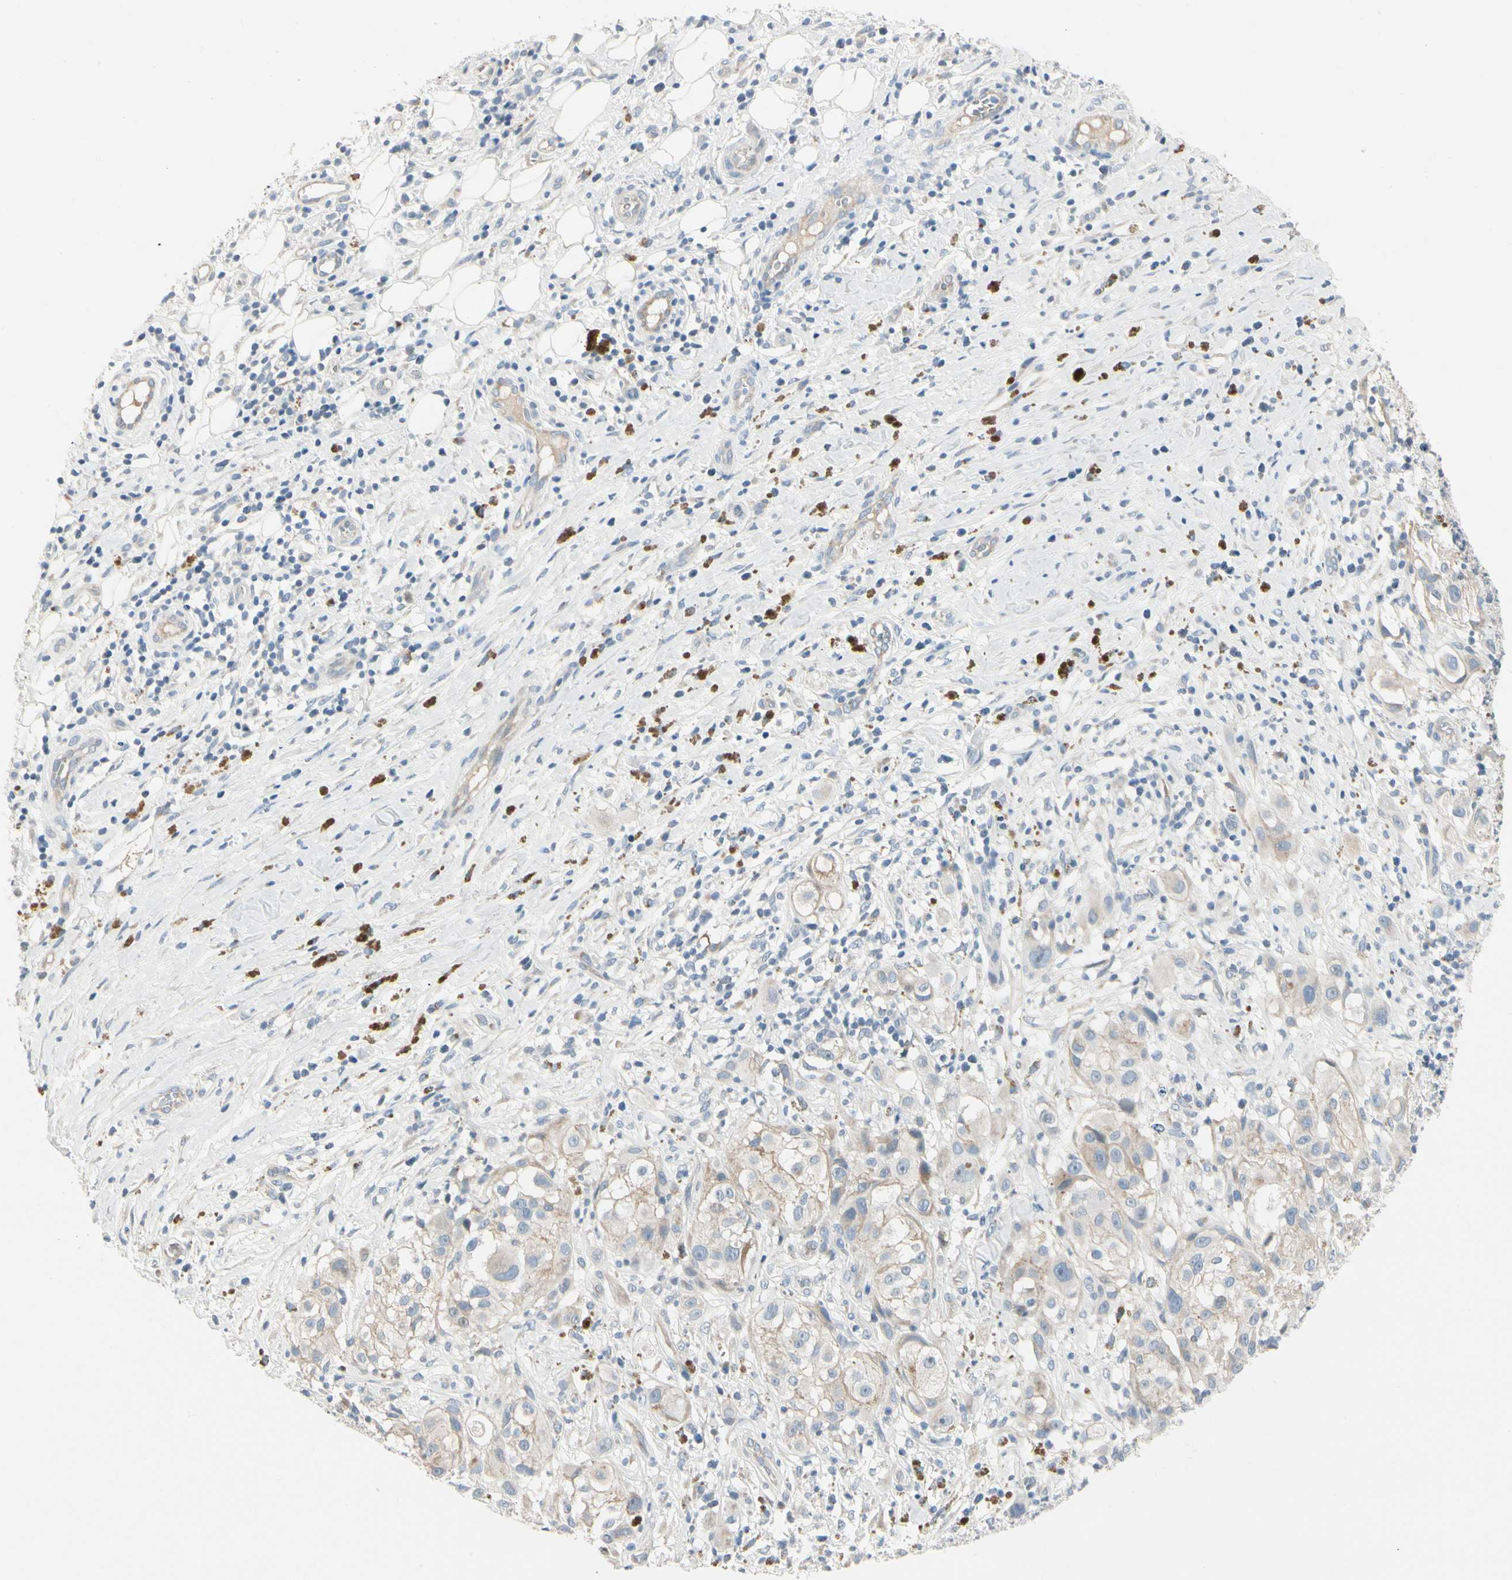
{"staining": {"intensity": "weak", "quantity": "25%-75%", "location": "cytoplasmic/membranous"}, "tissue": "melanoma", "cell_type": "Tumor cells", "image_type": "cancer", "snomed": [{"axis": "morphology", "description": "Necrosis, NOS"}, {"axis": "morphology", "description": "Malignant melanoma, NOS"}, {"axis": "topography", "description": "Skin"}], "caption": "Approximately 25%-75% of tumor cells in melanoma reveal weak cytoplasmic/membranous protein positivity as visualized by brown immunohistochemical staining.", "gene": "SPINK4", "patient": {"sex": "female", "age": 87}}